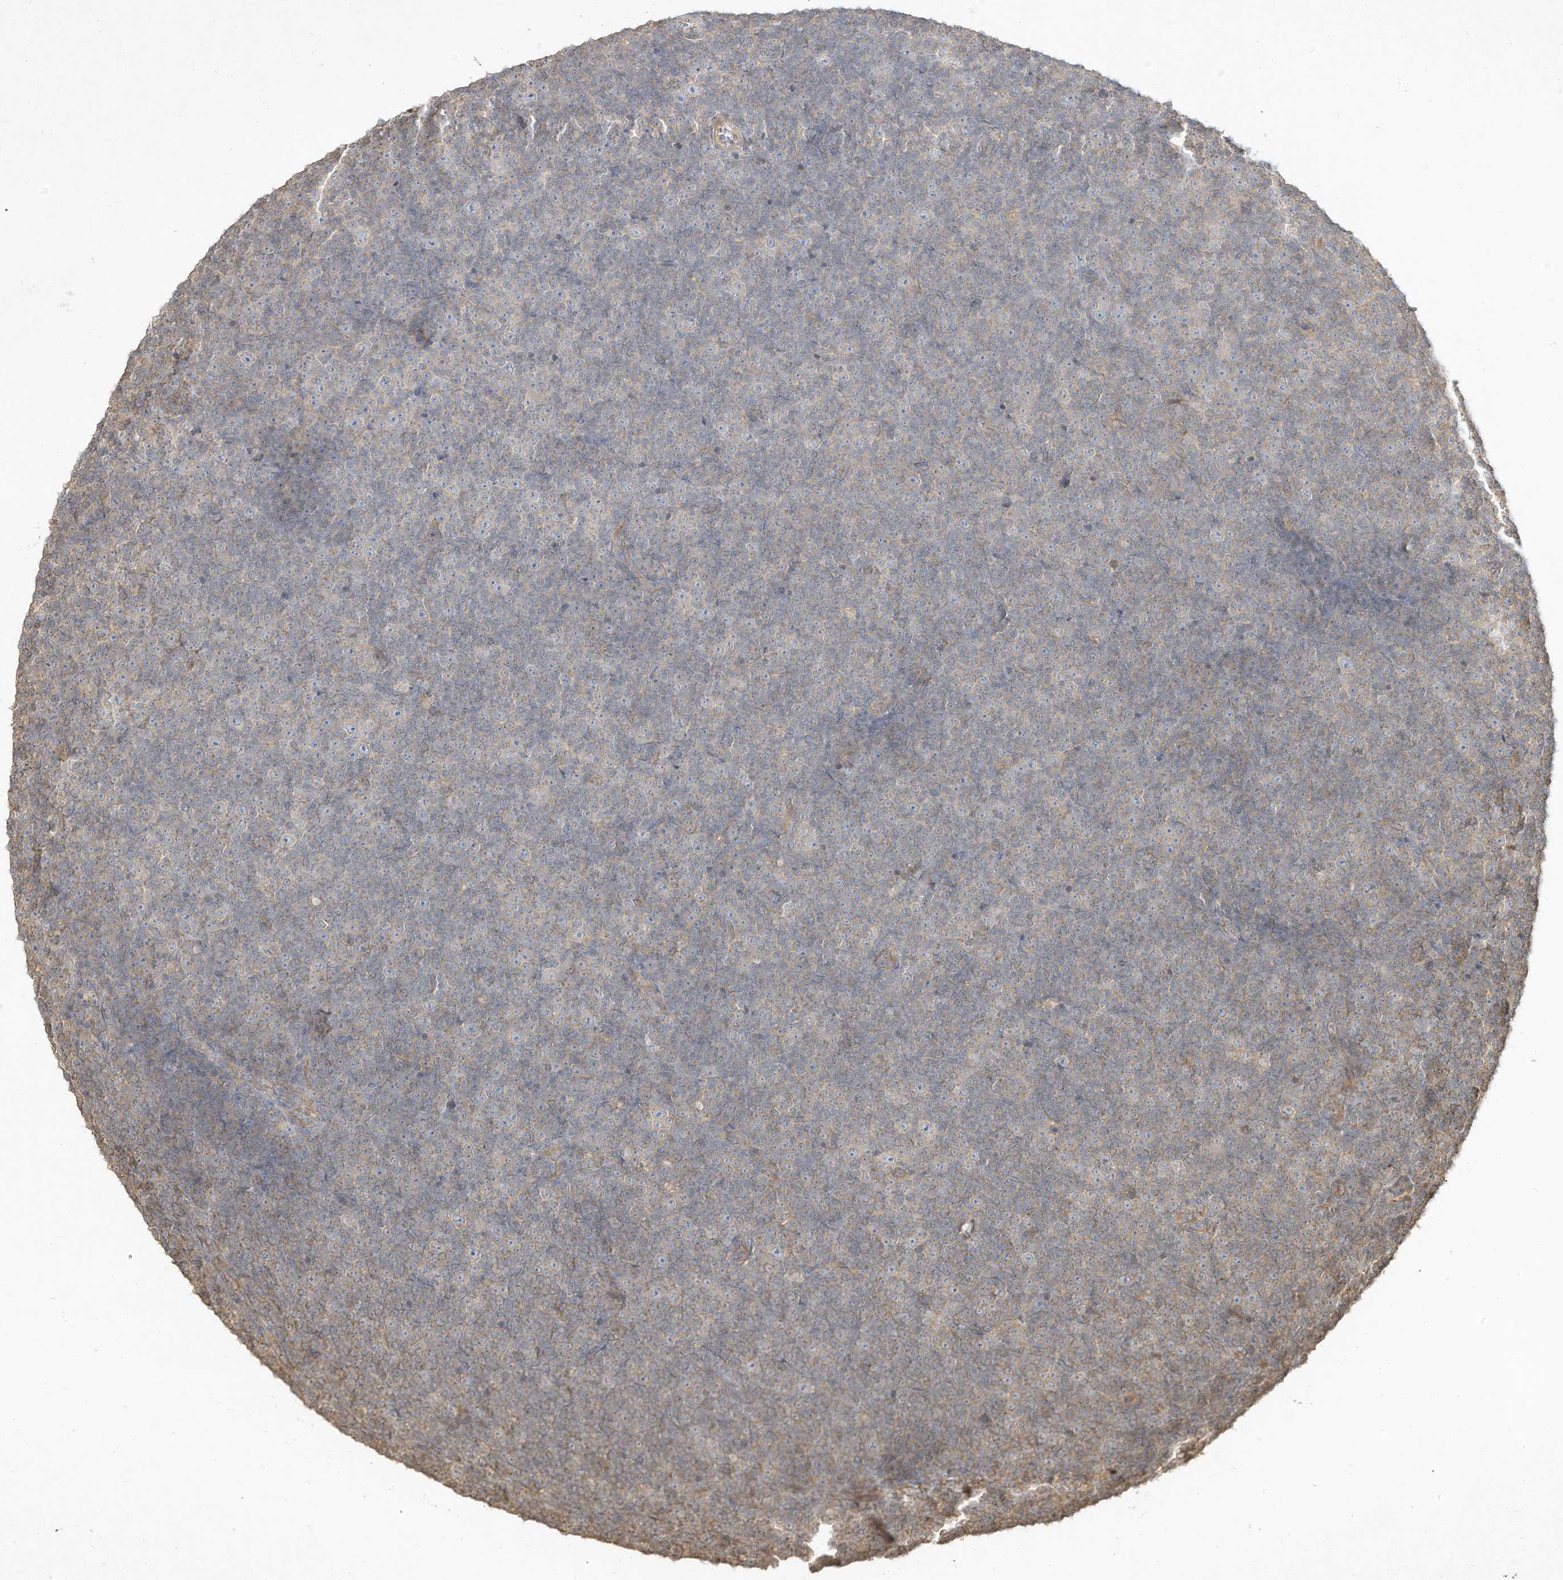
{"staining": {"intensity": "negative", "quantity": "none", "location": "none"}, "tissue": "lymphoma", "cell_type": "Tumor cells", "image_type": "cancer", "snomed": [{"axis": "morphology", "description": "Malignant lymphoma, non-Hodgkin's type, Low grade"}, {"axis": "topography", "description": "Lymph node"}], "caption": "Immunohistochemistry image of neoplastic tissue: human lymphoma stained with DAB (3,3'-diaminobenzidine) demonstrates no significant protein positivity in tumor cells.", "gene": "DYNC1I2", "patient": {"sex": "female", "age": 67}}